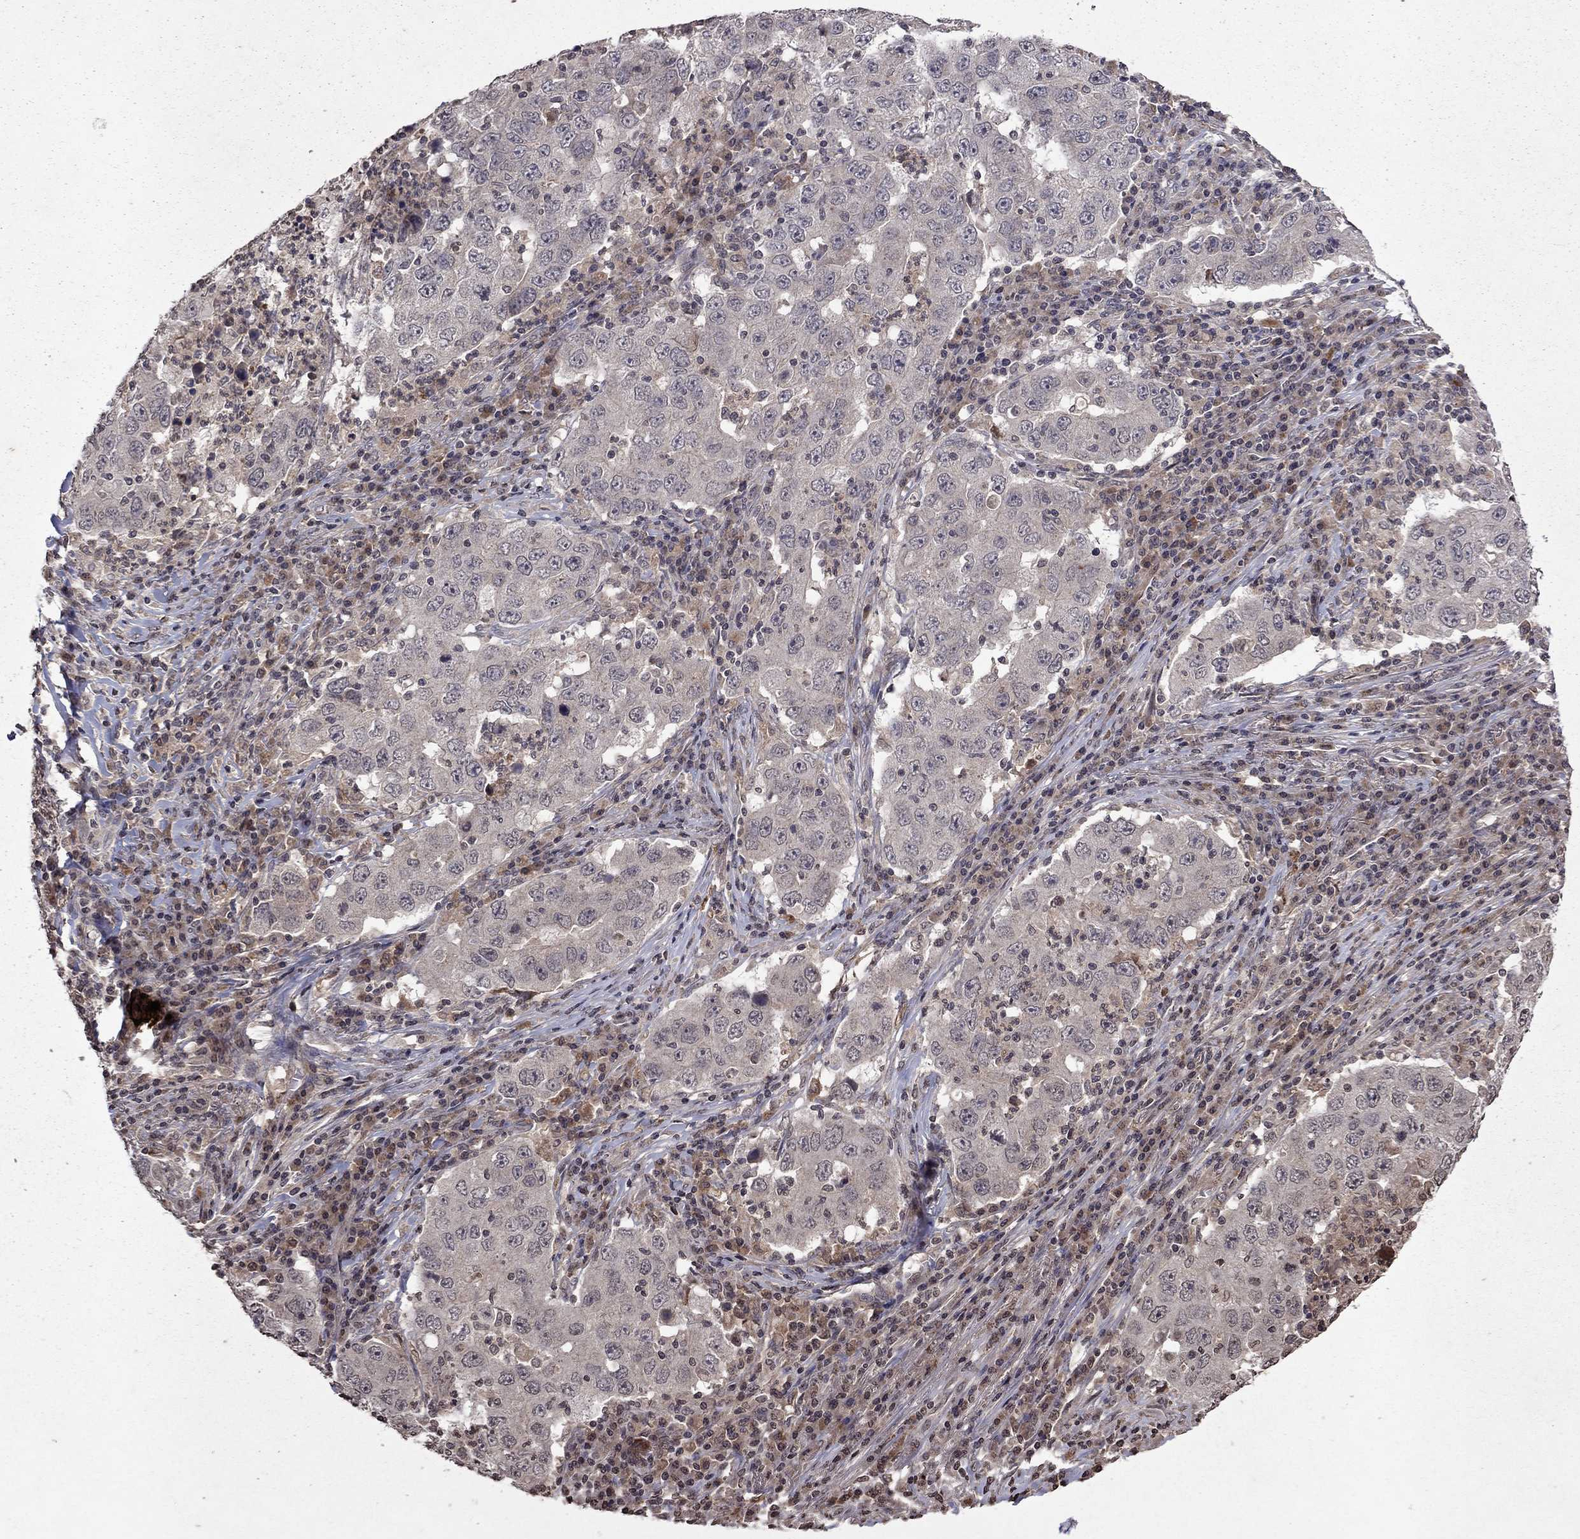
{"staining": {"intensity": "negative", "quantity": "none", "location": "none"}, "tissue": "lung cancer", "cell_type": "Tumor cells", "image_type": "cancer", "snomed": [{"axis": "morphology", "description": "Adenocarcinoma, NOS"}, {"axis": "topography", "description": "Lung"}], "caption": "This is an IHC photomicrograph of lung adenocarcinoma. There is no expression in tumor cells.", "gene": "NLGN1", "patient": {"sex": "male", "age": 73}}